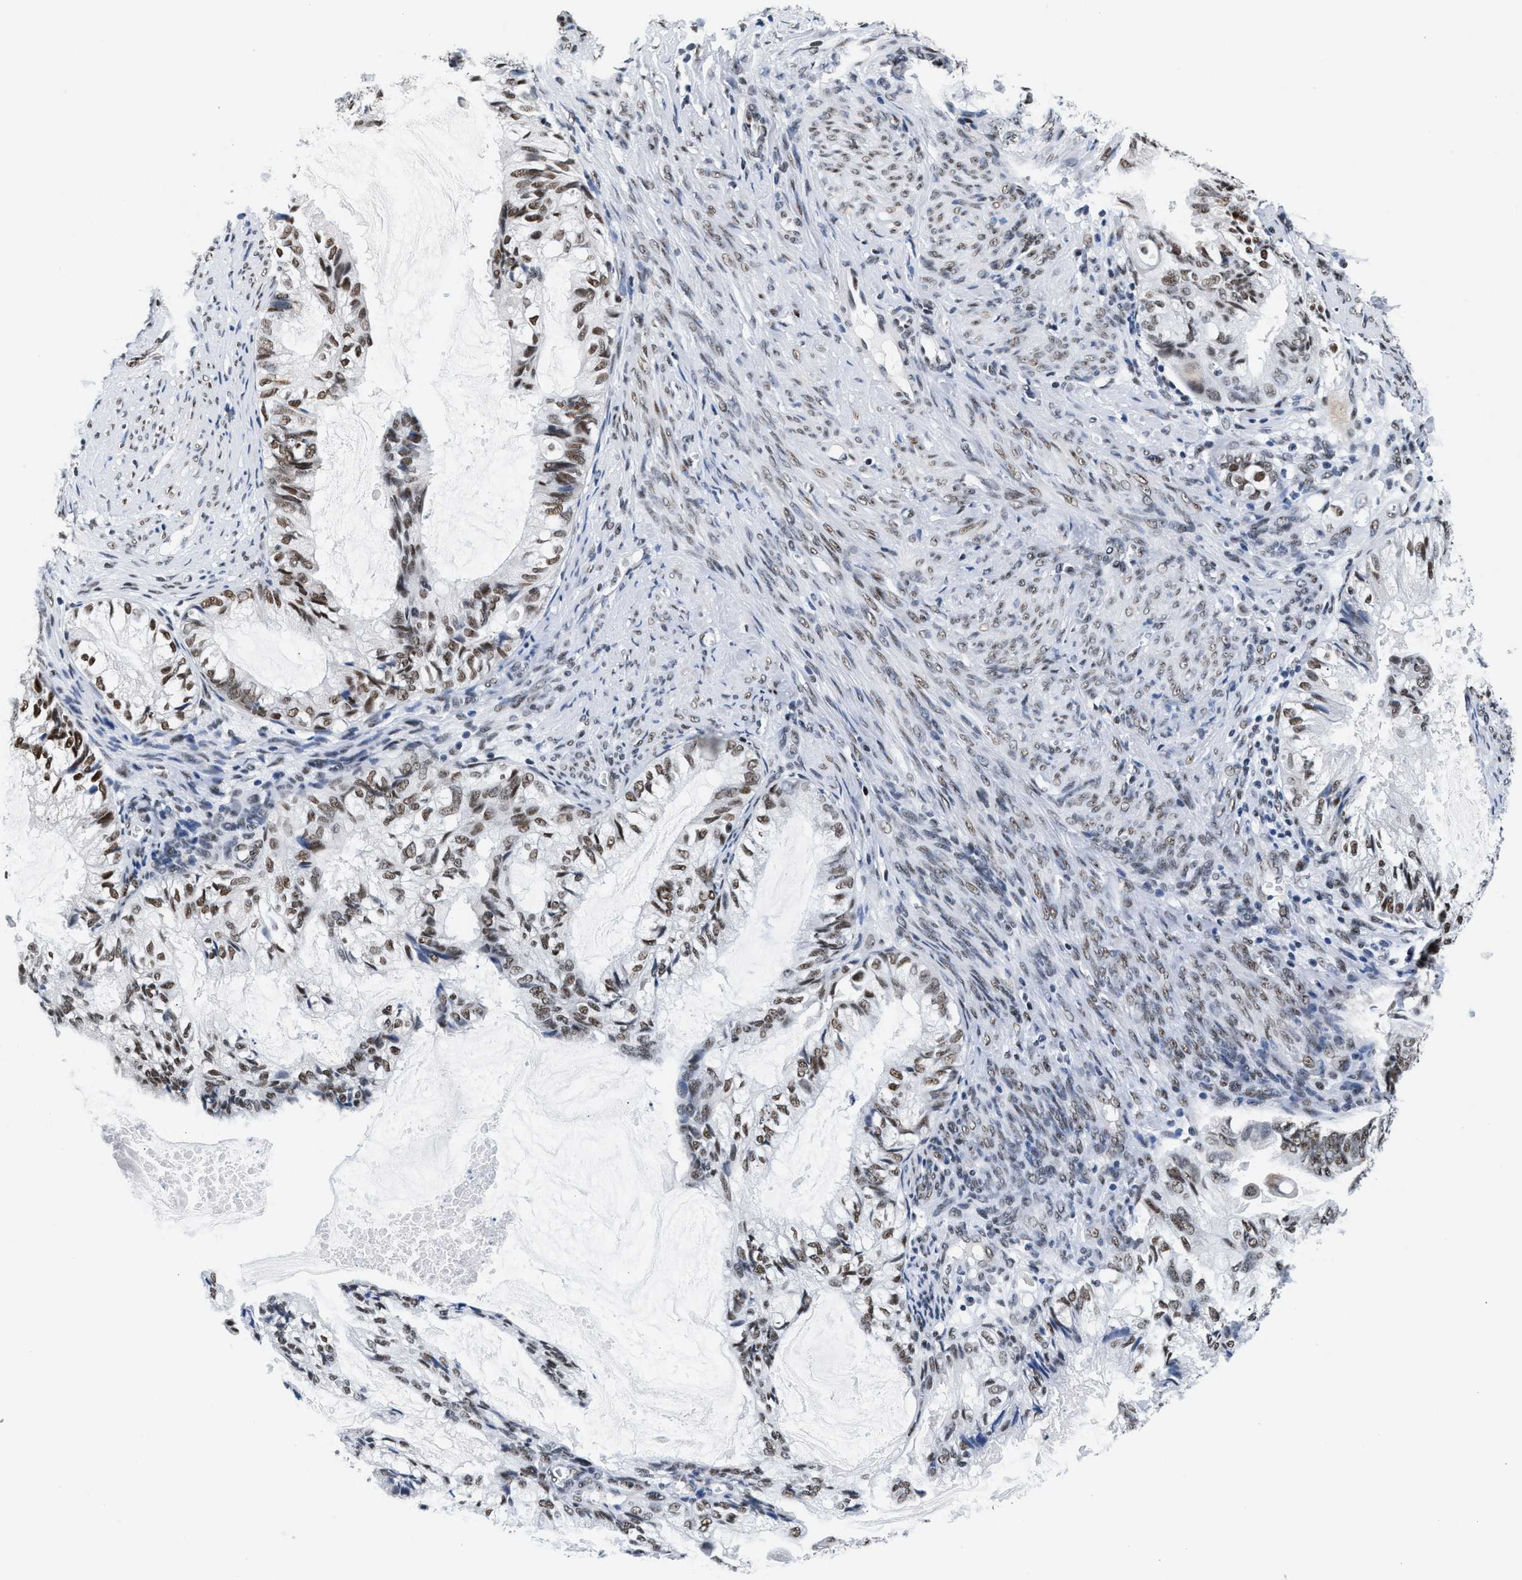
{"staining": {"intensity": "moderate", "quantity": ">75%", "location": "nuclear"}, "tissue": "cervical cancer", "cell_type": "Tumor cells", "image_type": "cancer", "snomed": [{"axis": "morphology", "description": "Normal tissue, NOS"}, {"axis": "morphology", "description": "Adenocarcinoma, NOS"}, {"axis": "topography", "description": "Cervix"}, {"axis": "topography", "description": "Endometrium"}], "caption": "Human adenocarcinoma (cervical) stained for a protein (brown) demonstrates moderate nuclear positive staining in about >75% of tumor cells.", "gene": "RAD50", "patient": {"sex": "female", "age": 86}}